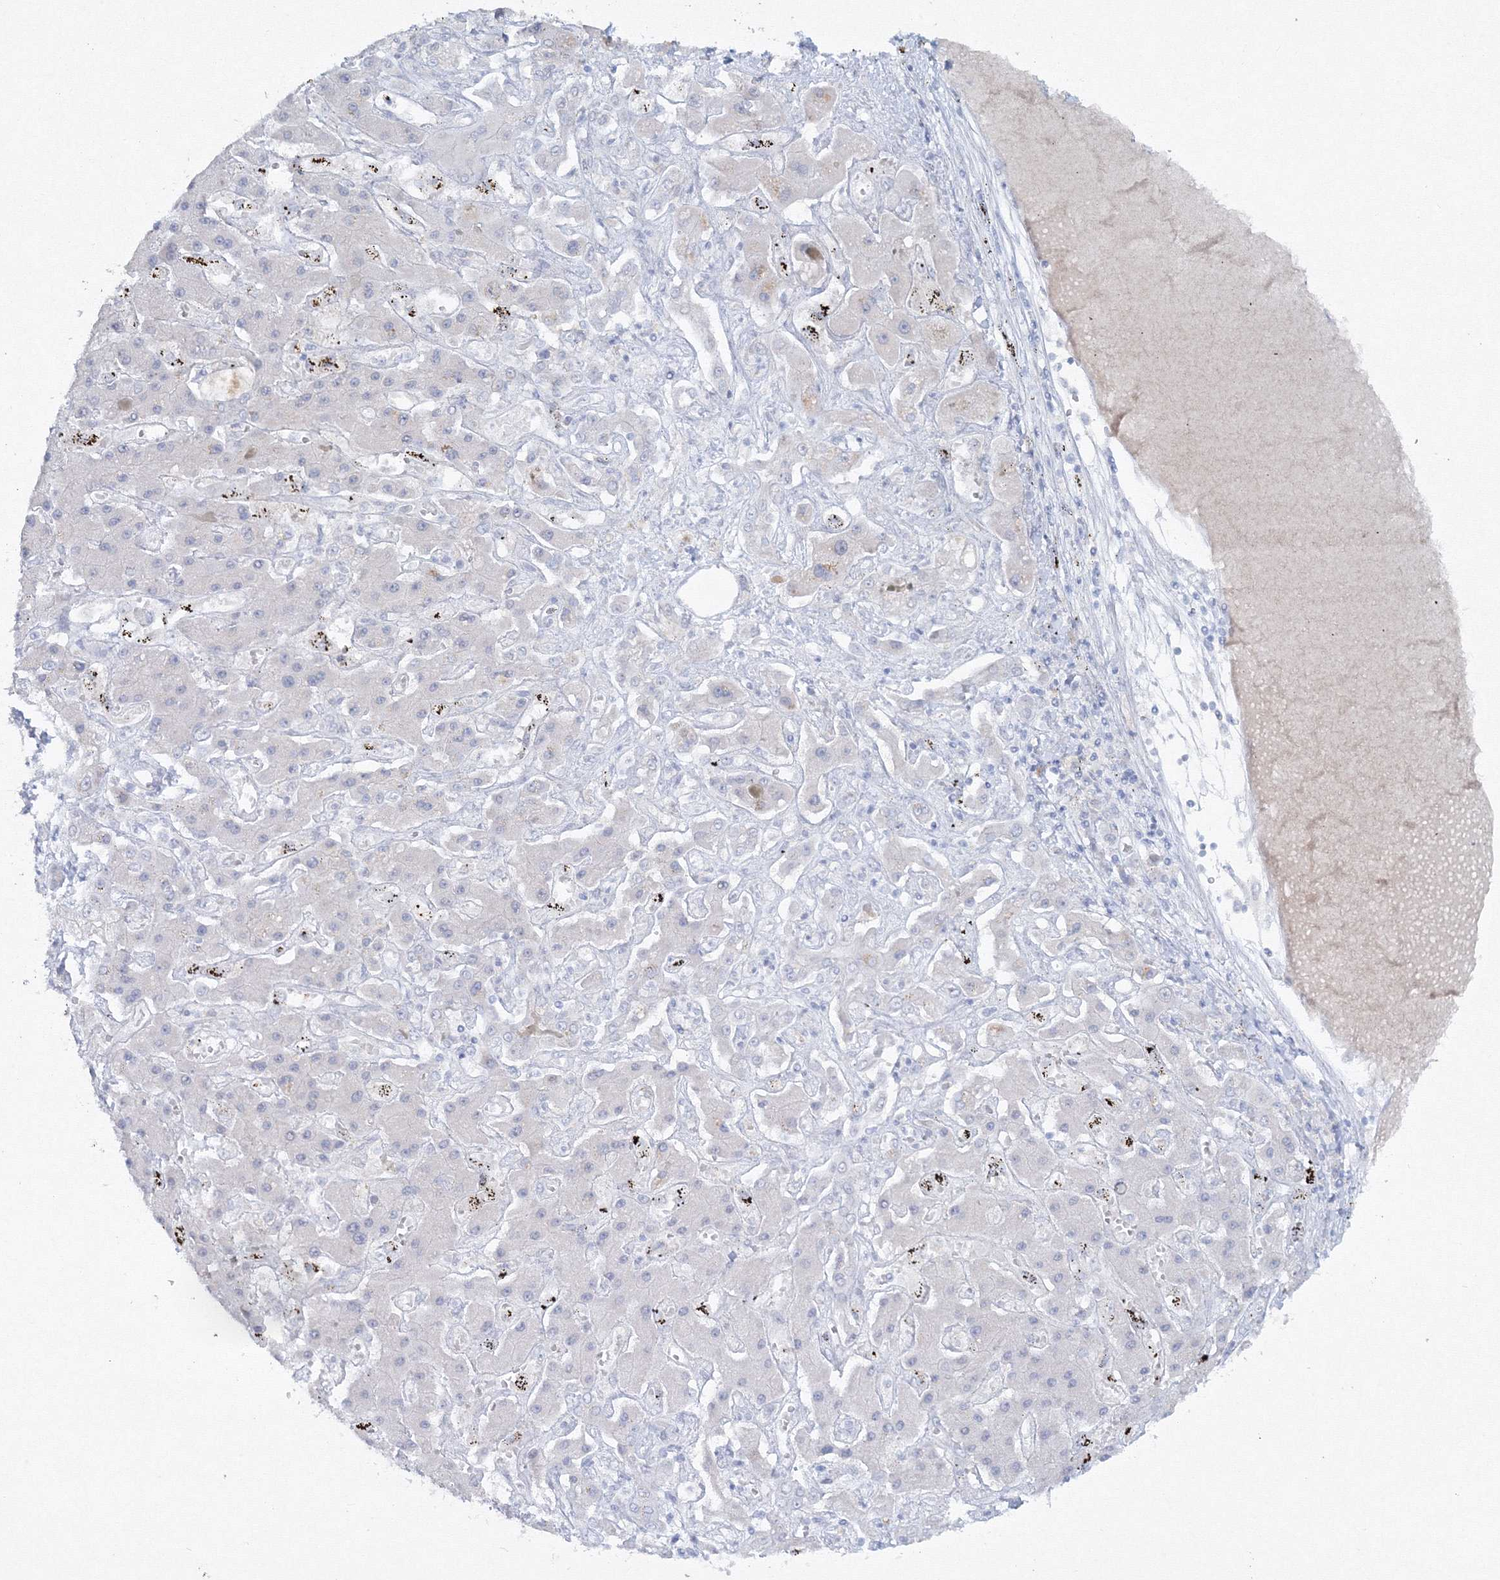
{"staining": {"intensity": "weak", "quantity": "<25%", "location": "cytoplasmic/membranous"}, "tissue": "liver cancer", "cell_type": "Tumor cells", "image_type": "cancer", "snomed": [{"axis": "morphology", "description": "Cholangiocarcinoma"}, {"axis": "topography", "description": "Liver"}], "caption": "Immunohistochemical staining of human liver cancer (cholangiocarcinoma) displays no significant staining in tumor cells. The staining was performed using DAB (3,3'-diaminobenzidine) to visualize the protein expression in brown, while the nuclei were stained in blue with hematoxylin (Magnification: 20x).", "gene": "GCKR", "patient": {"sex": "male", "age": 67}}